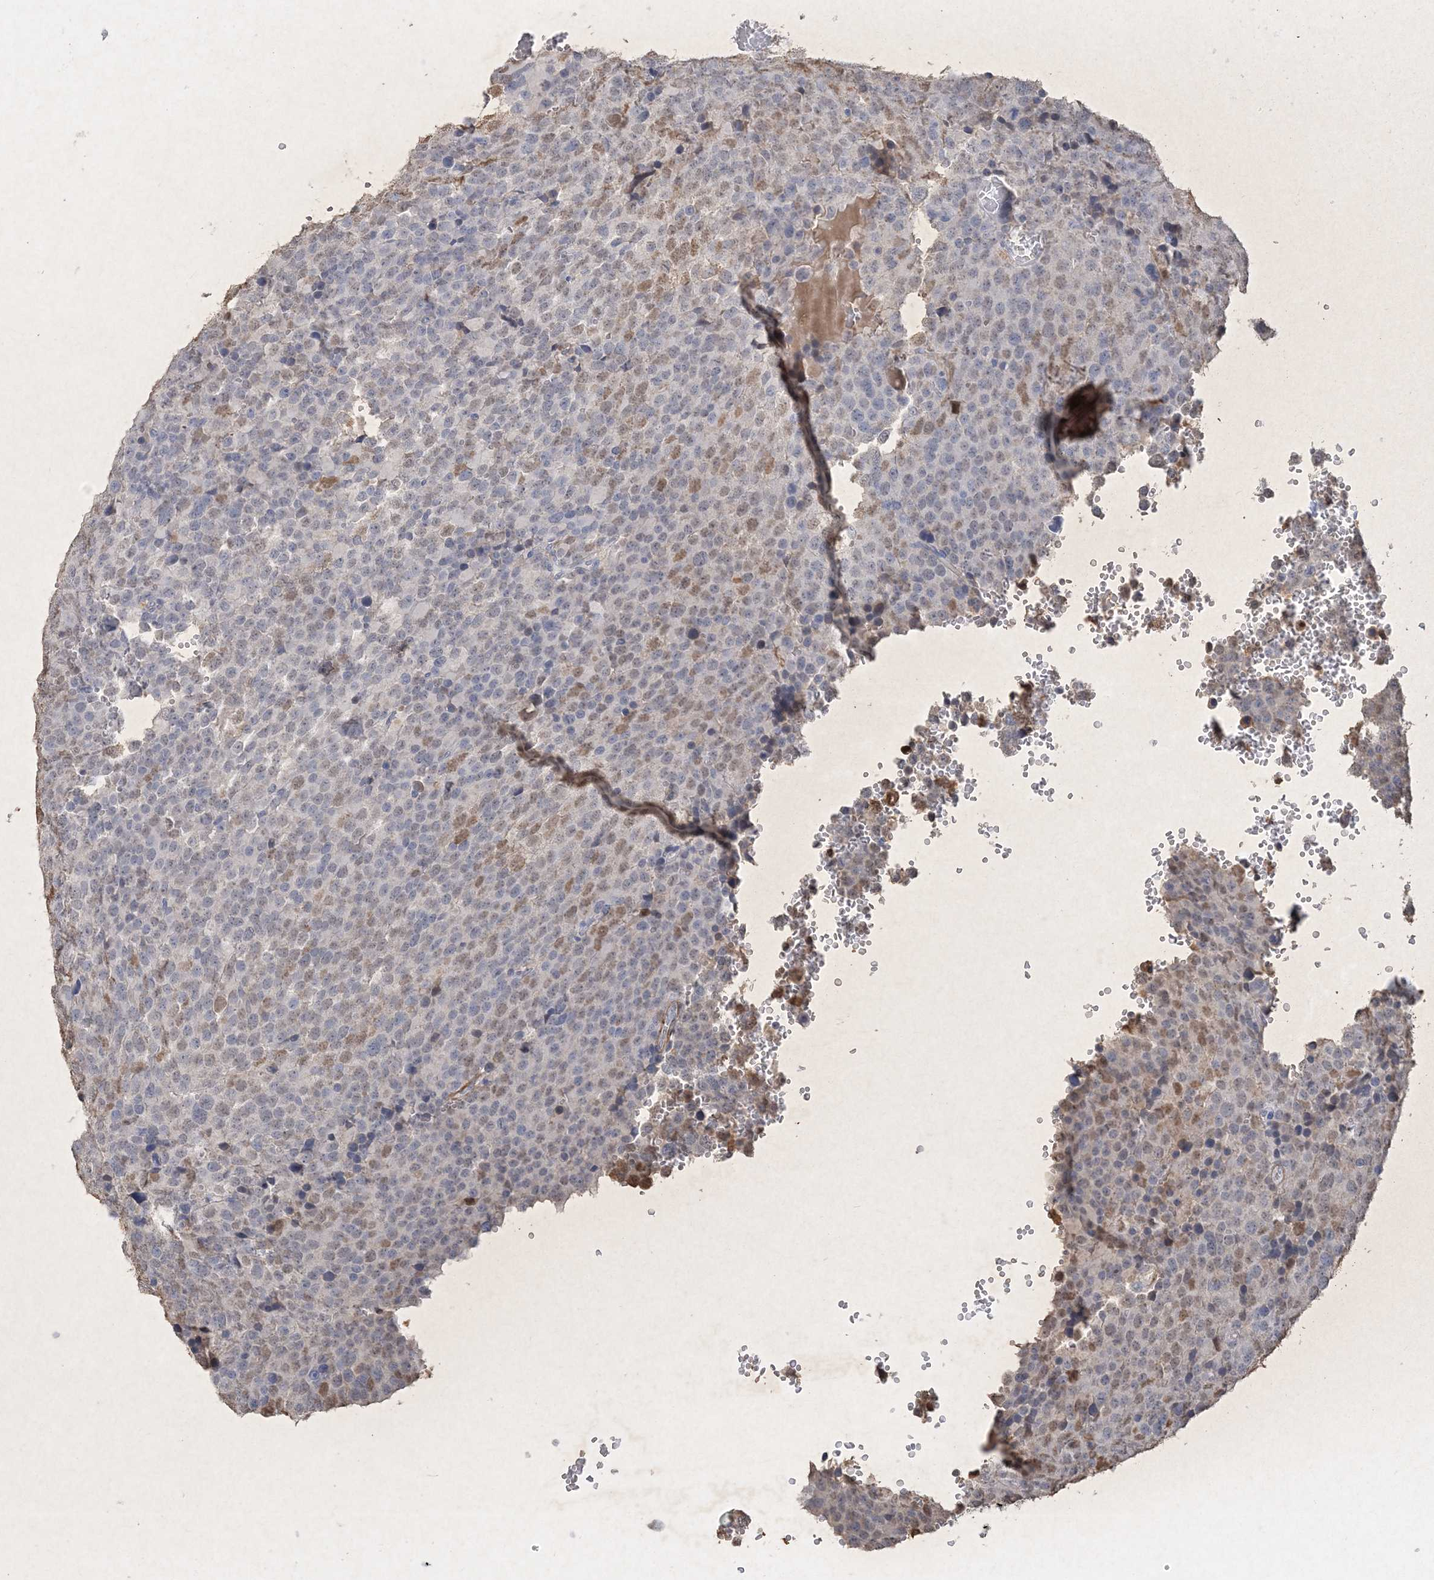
{"staining": {"intensity": "moderate", "quantity": "<25%", "location": "nuclear"}, "tissue": "testis cancer", "cell_type": "Tumor cells", "image_type": "cancer", "snomed": [{"axis": "morphology", "description": "Seminoma, NOS"}, {"axis": "topography", "description": "Testis"}], "caption": "High-power microscopy captured an IHC image of testis cancer, revealing moderate nuclear staining in about <25% of tumor cells.", "gene": "C11orf58", "patient": {"sex": "male", "age": 71}}